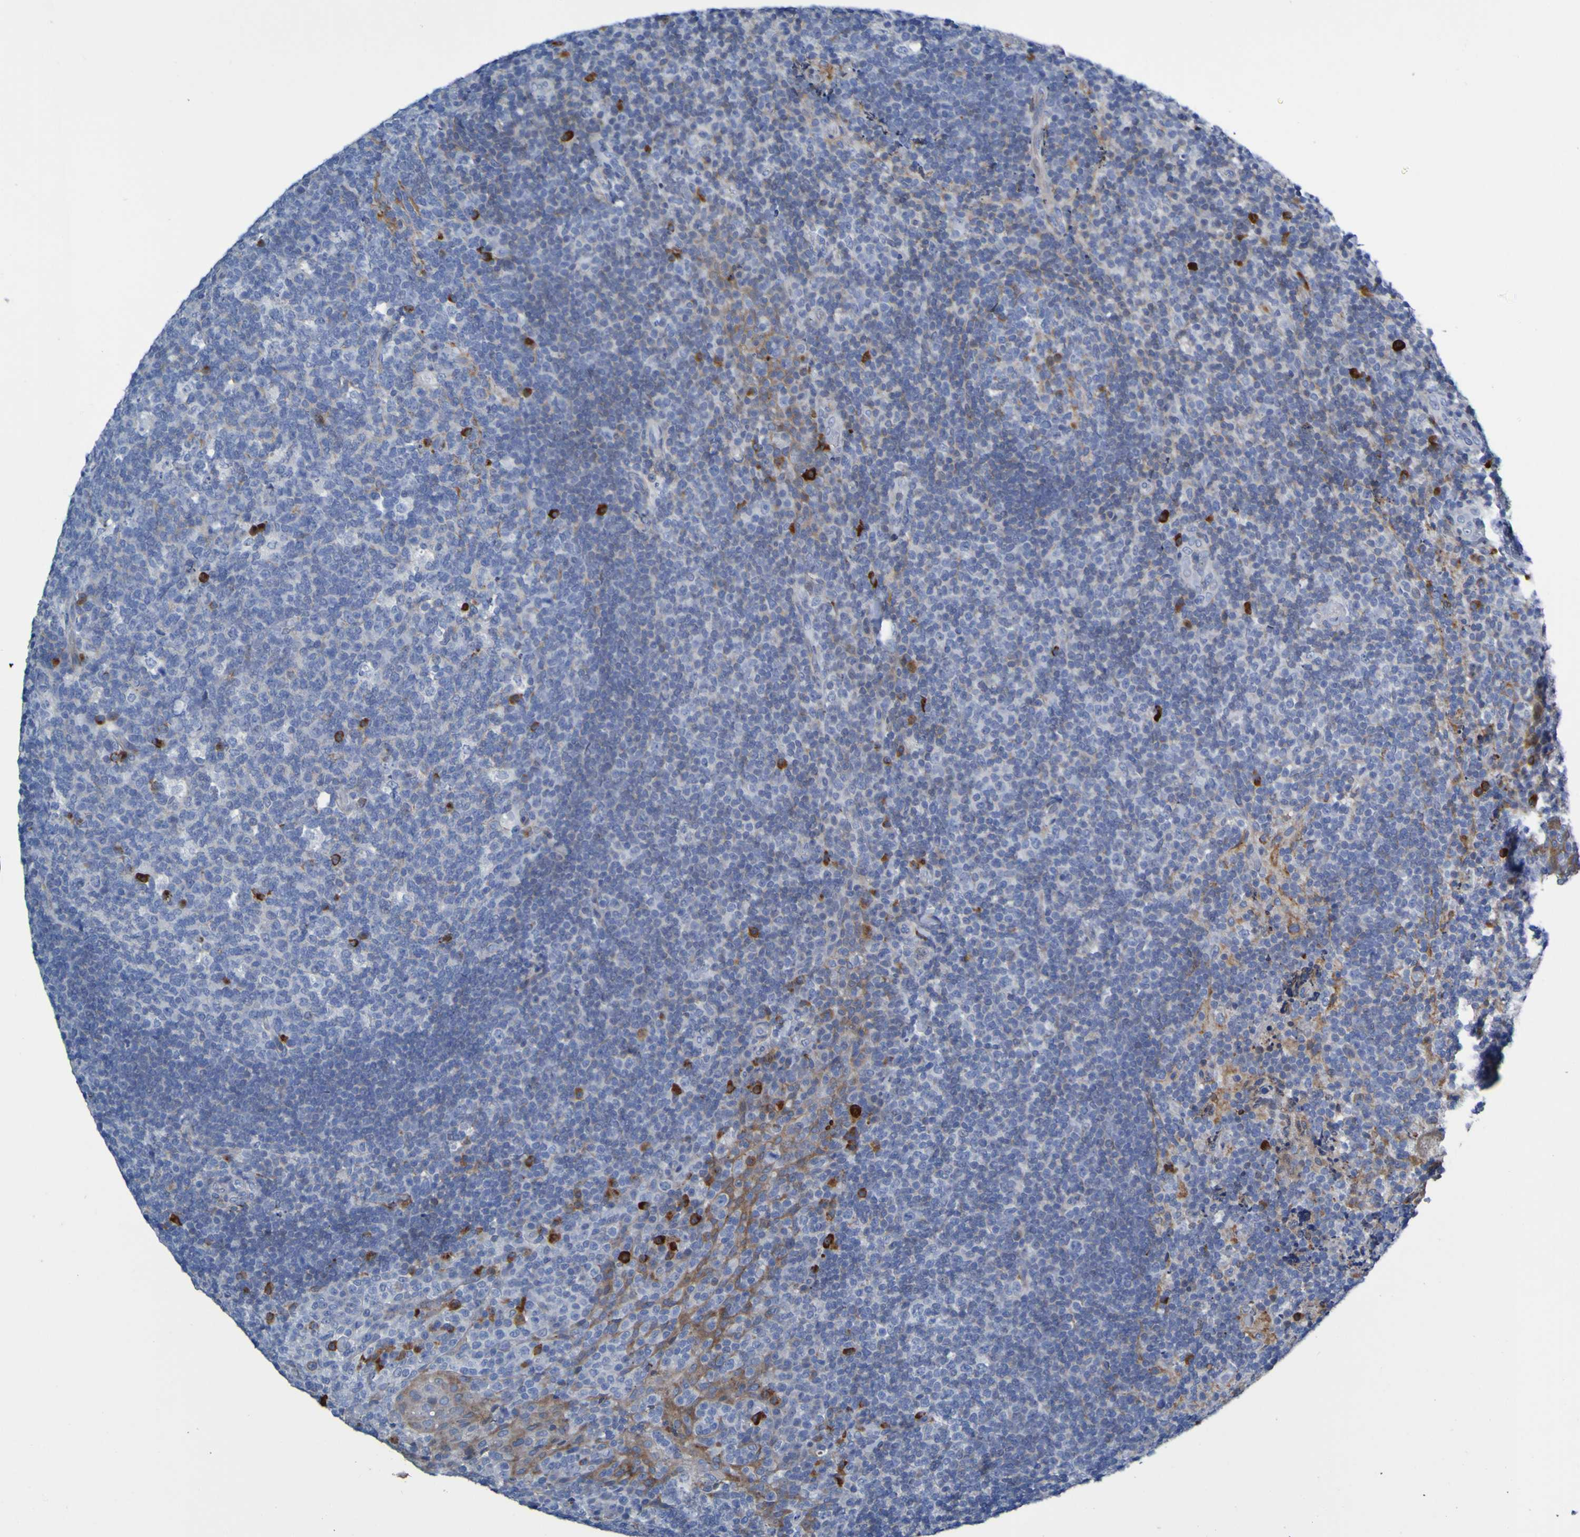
{"staining": {"intensity": "strong", "quantity": "<25%", "location": "cytoplasmic/membranous"}, "tissue": "tonsil", "cell_type": "Germinal center cells", "image_type": "normal", "snomed": [{"axis": "morphology", "description": "Normal tissue, NOS"}, {"axis": "topography", "description": "Tonsil"}], "caption": "IHC (DAB (3,3'-diaminobenzidine)) staining of normal tonsil shows strong cytoplasmic/membranous protein staining in about <25% of germinal center cells.", "gene": "C11orf24", "patient": {"sex": "male", "age": 17}}